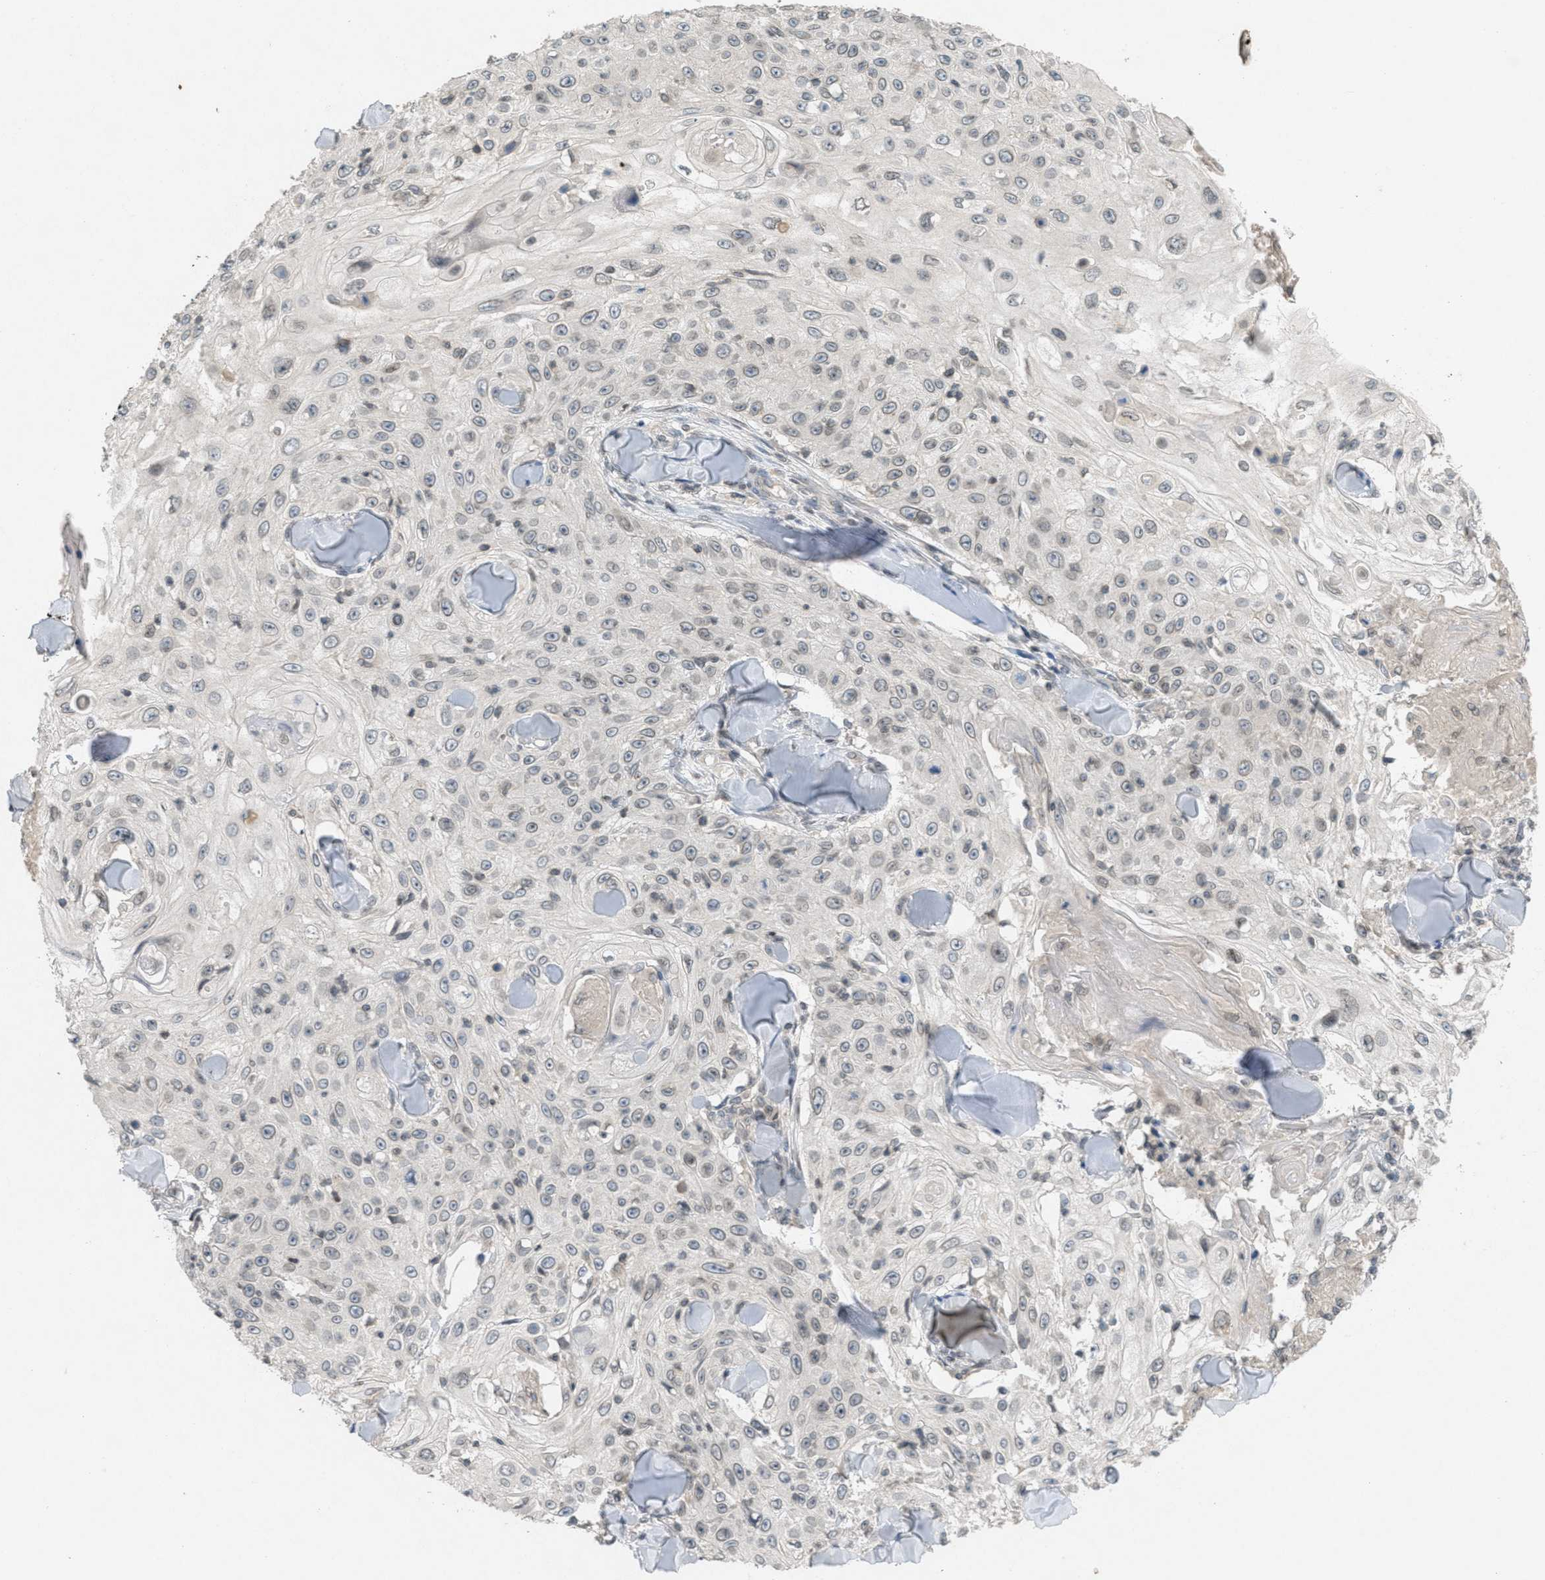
{"staining": {"intensity": "weak", "quantity": "<25%", "location": "cytoplasmic/membranous,nuclear"}, "tissue": "skin cancer", "cell_type": "Tumor cells", "image_type": "cancer", "snomed": [{"axis": "morphology", "description": "Squamous cell carcinoma, NOS"}, {"axis": "topography", "description": "Skin"}], "caption": "There is no significant staining in tumor cells of skin cancer (squamous cell carcinoma).", "gene": "ABHD6", "patient": {"sex": "male", "age": 86}}